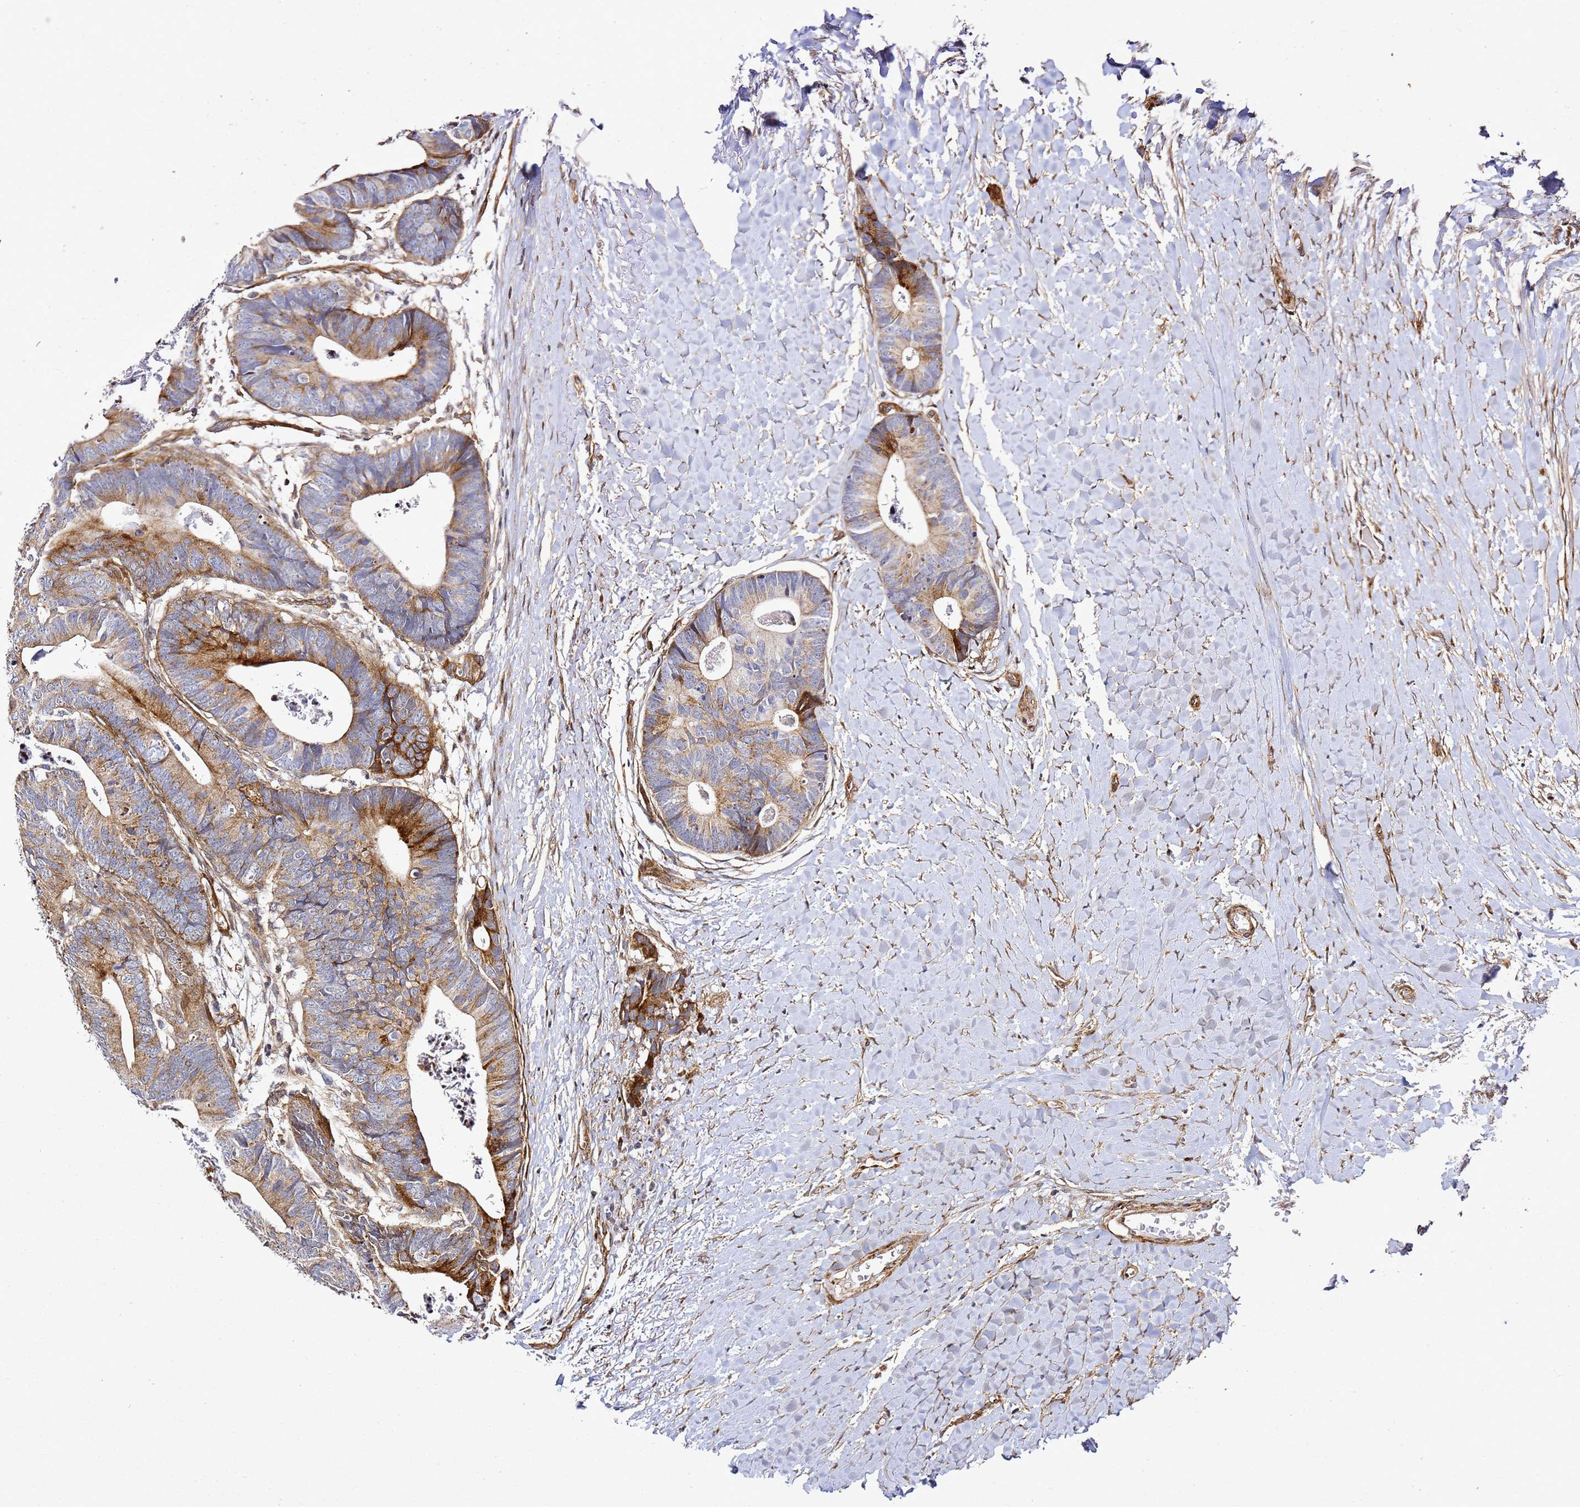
{"staining": {"intensity": "strong", "quantity": "25%-75%", "location": "cytoplasmic/membranous"}, "tissue": "colorectal cancer", "cell_type": "Tumor cells", "image_type": "cancer", "snomed": [{"axis": "morphology", "description": "Adenocarcinoma, NOS"}, {"axis": "topography", "description": "Colon"}], "caption": "An IHC micrograph of tumor tissue is shown. Protein staining in brown shows strong cytoplasmic/membranous positivity in colorectal cancer within tumor cells. Using DAB (brown) and hematoxylin (blue) stains, captured at high magnification using brightfield microscopy.", "gene": "ZNF296", "patient": {"sex": "female", "age": 57}}